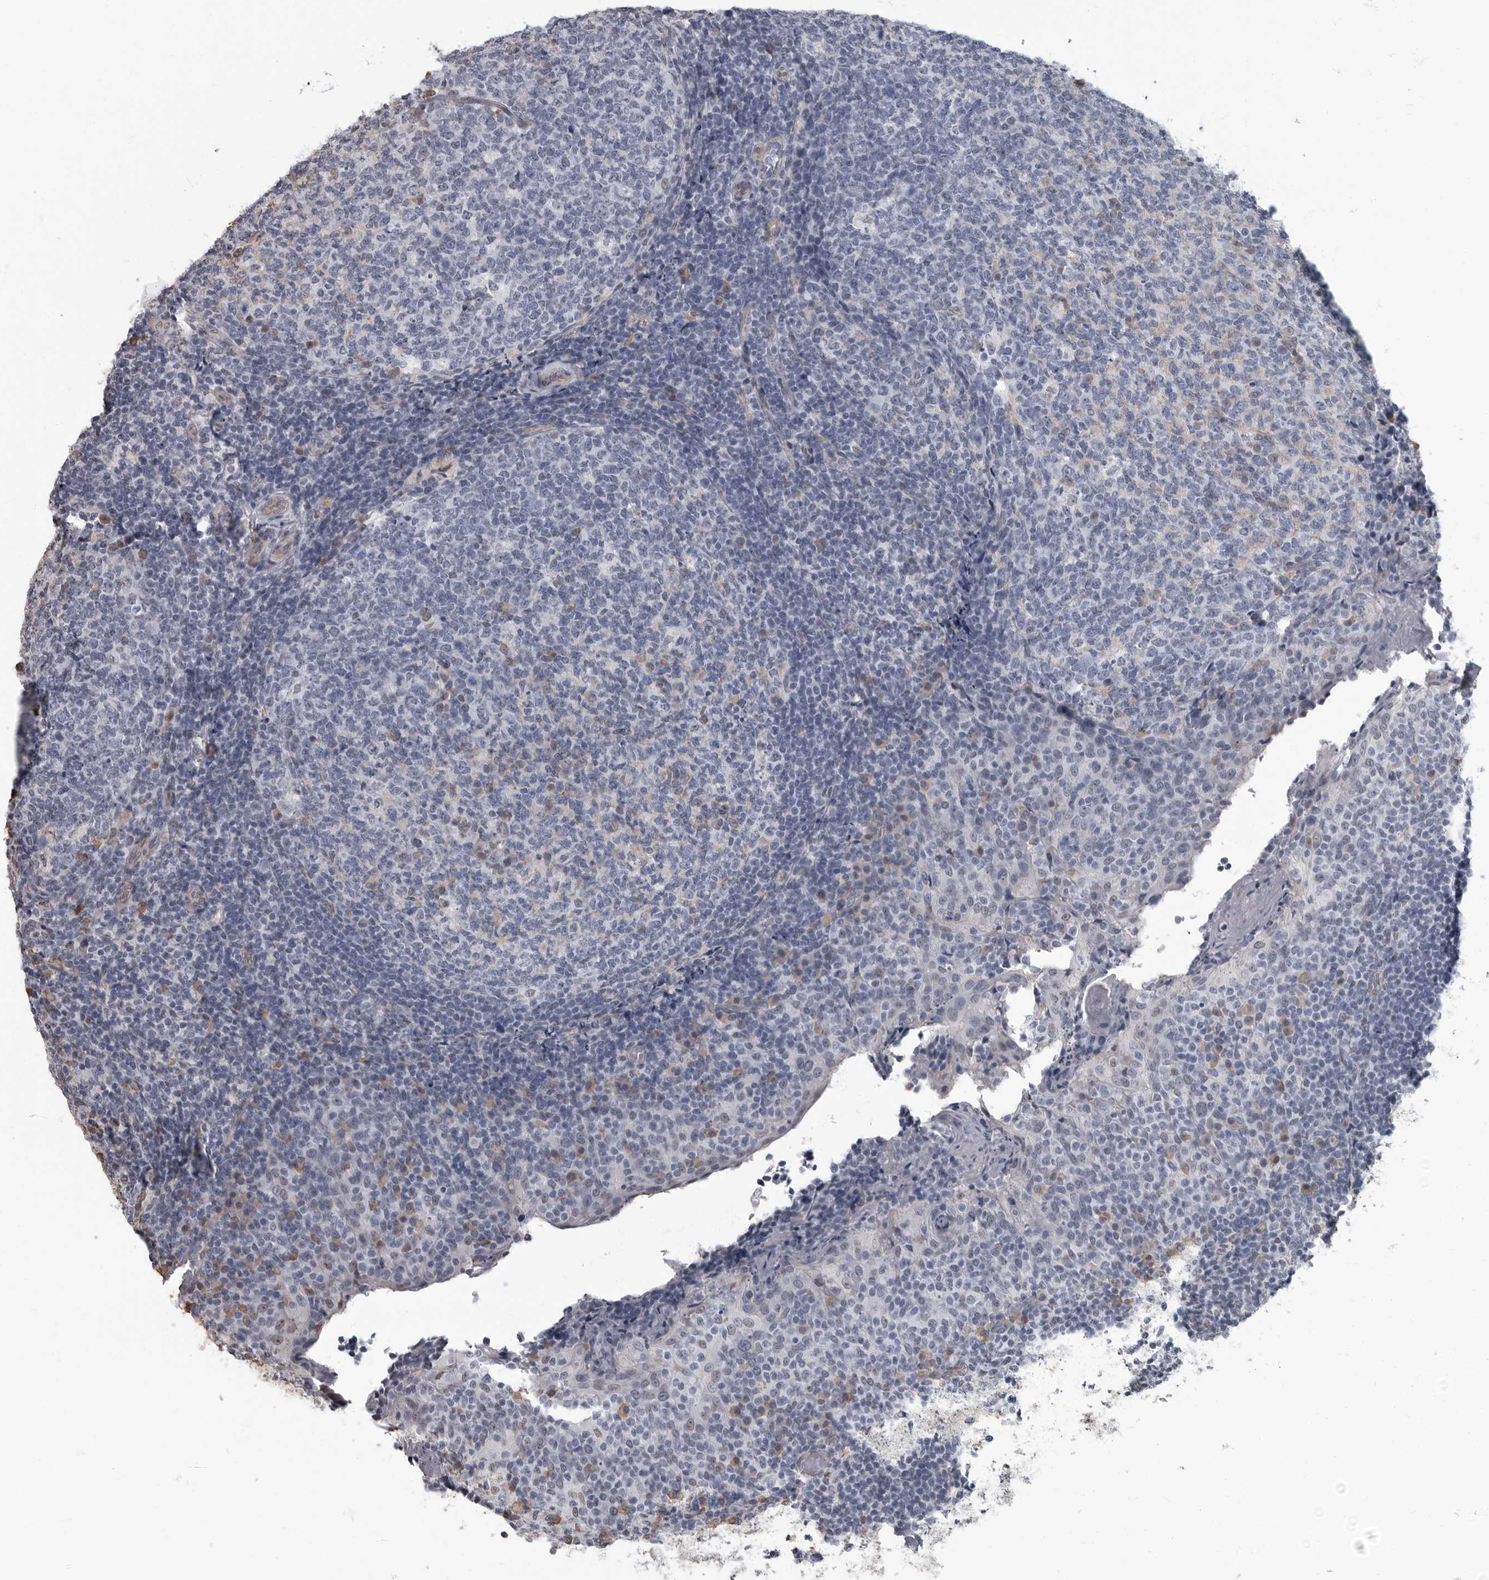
{"staining": {"intensity": "moderate", "quantity": "<25%", "location": "cytoplasmic/membranous"}, "tissue": "tonsil", "cell_type": "Germinal center cells", "image_type": "normal", "snomed": [{"axis": "morphology", "description": "Normal tissue, NOS"}, {"axis": "topography", "description": "Tonsil"}], "caption": "Germinal center cells exhibit low levels of moderate cytoplasmic/membranous staining in about <25% of cells in benign tonsil.", "gene": "ARHGEF10", "patient": {"sex": "female", "age": 19}}